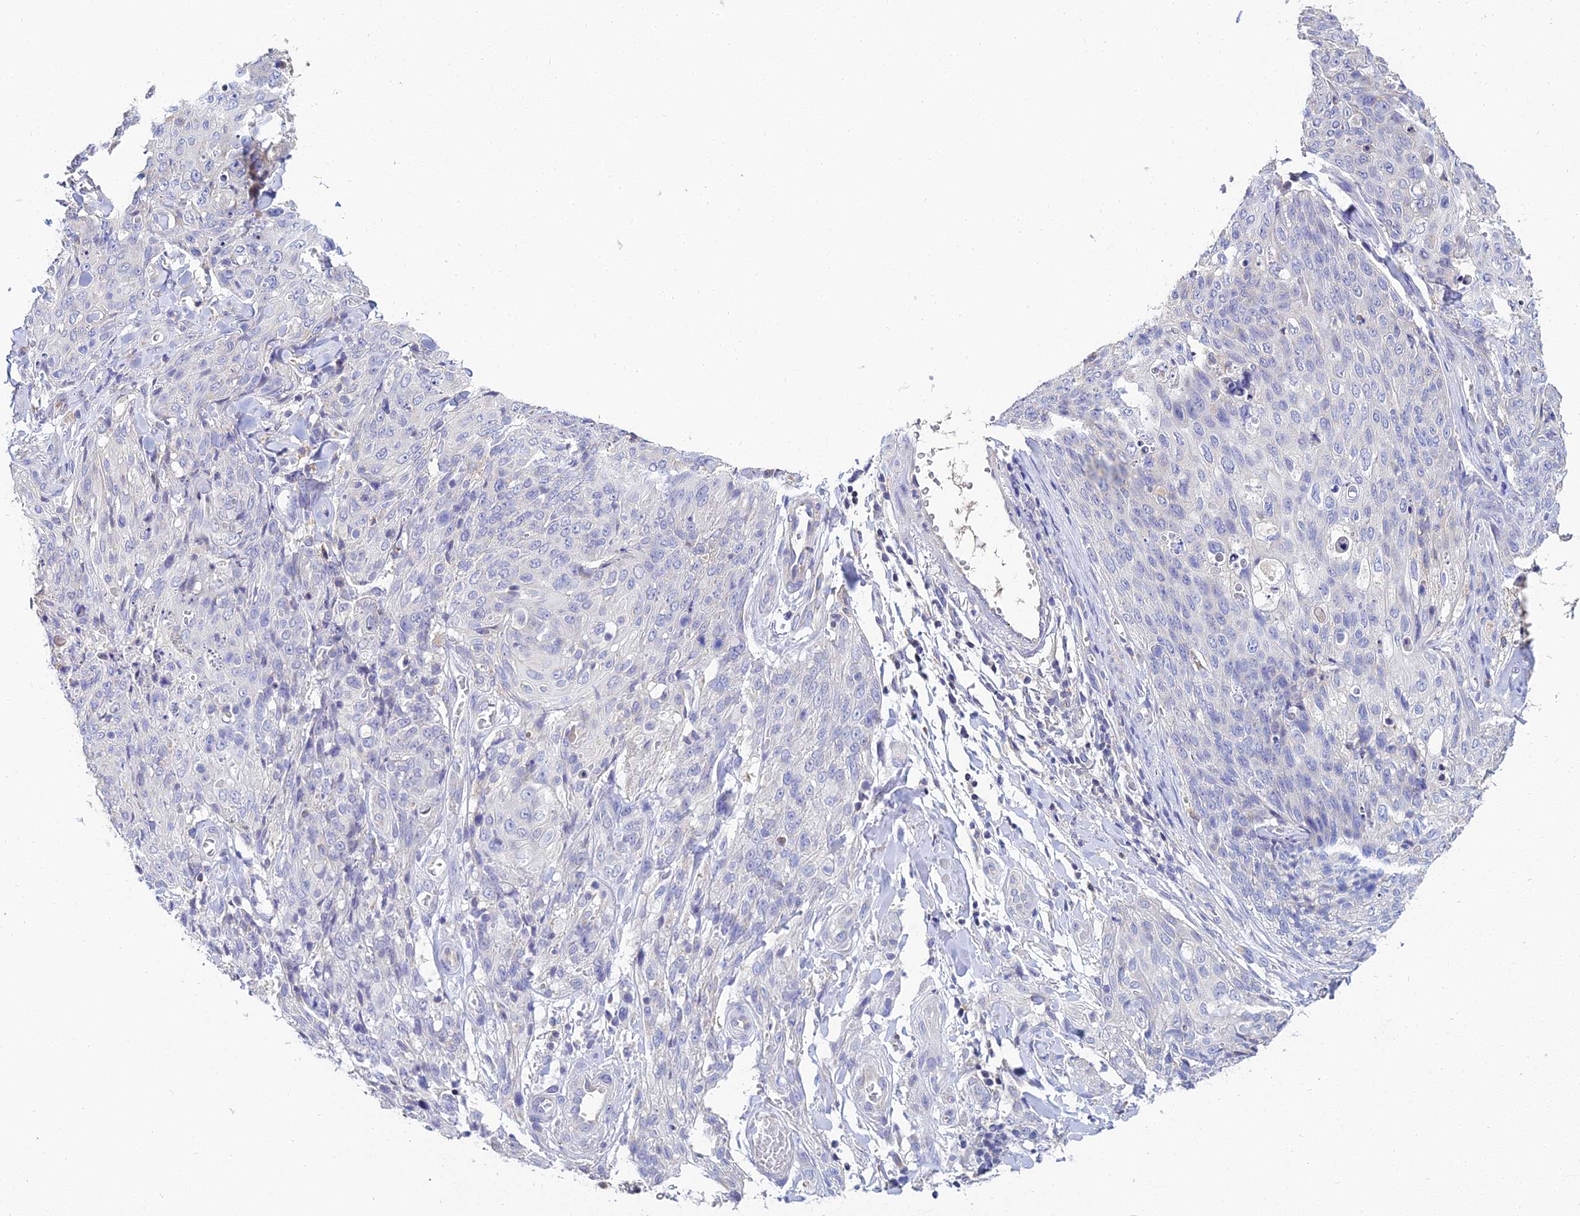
{"staining": {"intensity": "negative", "quantity": "none", "location": "none"}, "tissue": "skin cancer", "cell_type": "Tumor cells", "image_type": "cancer", "snomed": [{"axis": "morphology", "description": "Squamous cell carcinoma, NOS"}, {"axis": "topography", "description": "Skin"}, {"axis": "topography", "description": "Vulva"}], "caption": "Immunohistochemistry (IHC) of human squamous cell carcinoma (skin) exhibits no positivity in tumor cells. (DAB (3,3'-diaminobenzidine) IHC visualized using brightfield microscopy, high magnification).", "gene": "ZXDA", "patient": {"sex": "female", "age": 85}}